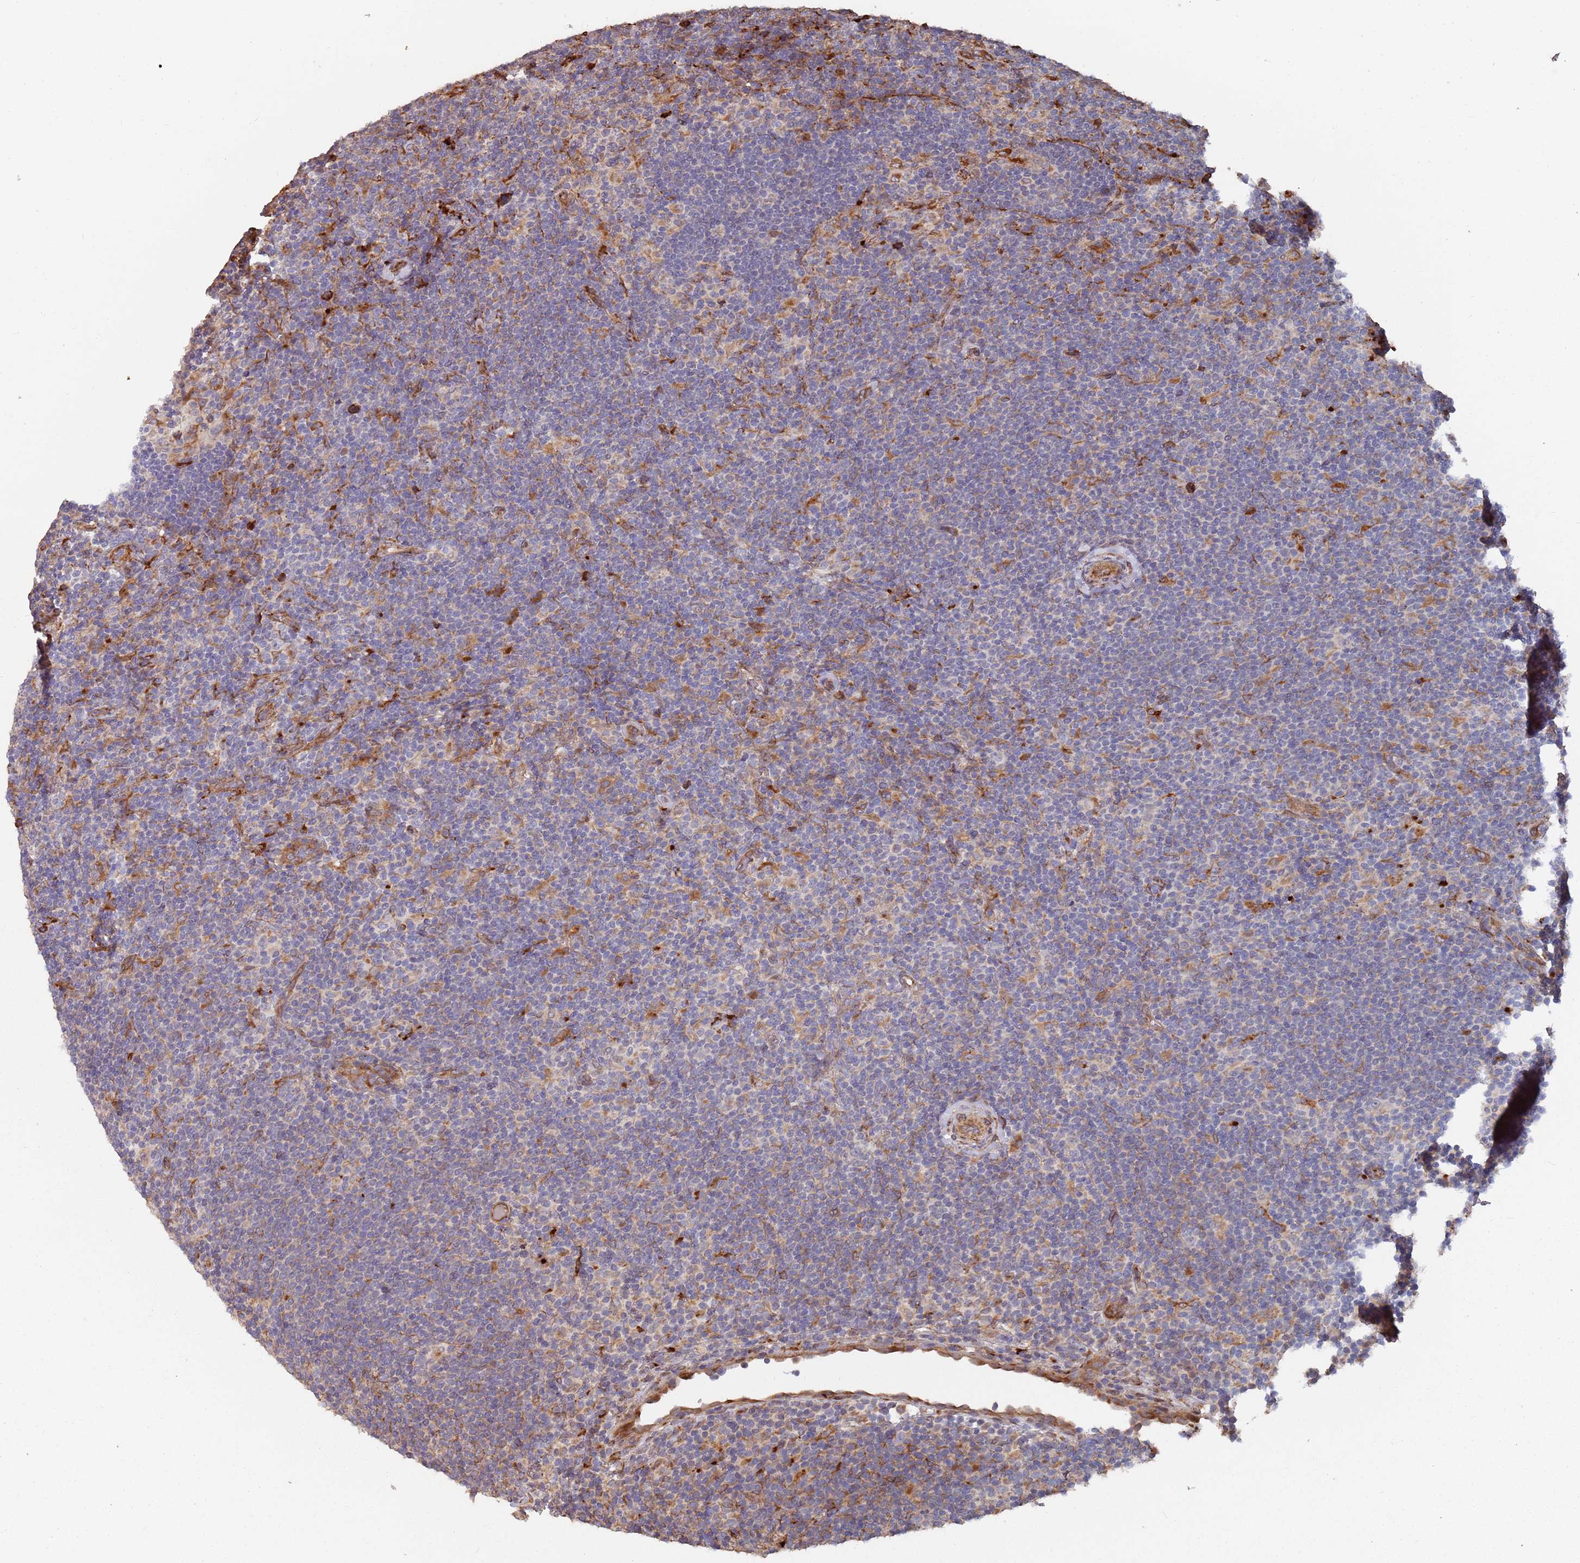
{"staining": {"intensity": "weak", "quantity": ">75%", "location": "cytoplasmic/membranous"}, "tissue": "lymphoma", "cell_type": "Tumor cells", "image_type": "cancer", "snomed": [{"axis": "morphology", "description": "Hodgkin's disease, NOS"}, {"axis": "topography", "description": "Lymph node"}], "caption": "Lymphoma tissue shows weak cytoplasmic/membranous positivity in approximately >75% of tumor cells, visualized by immunohistochemistry.", "gene": "LACC1", "patient": {"sex": "female", "age": 57}}